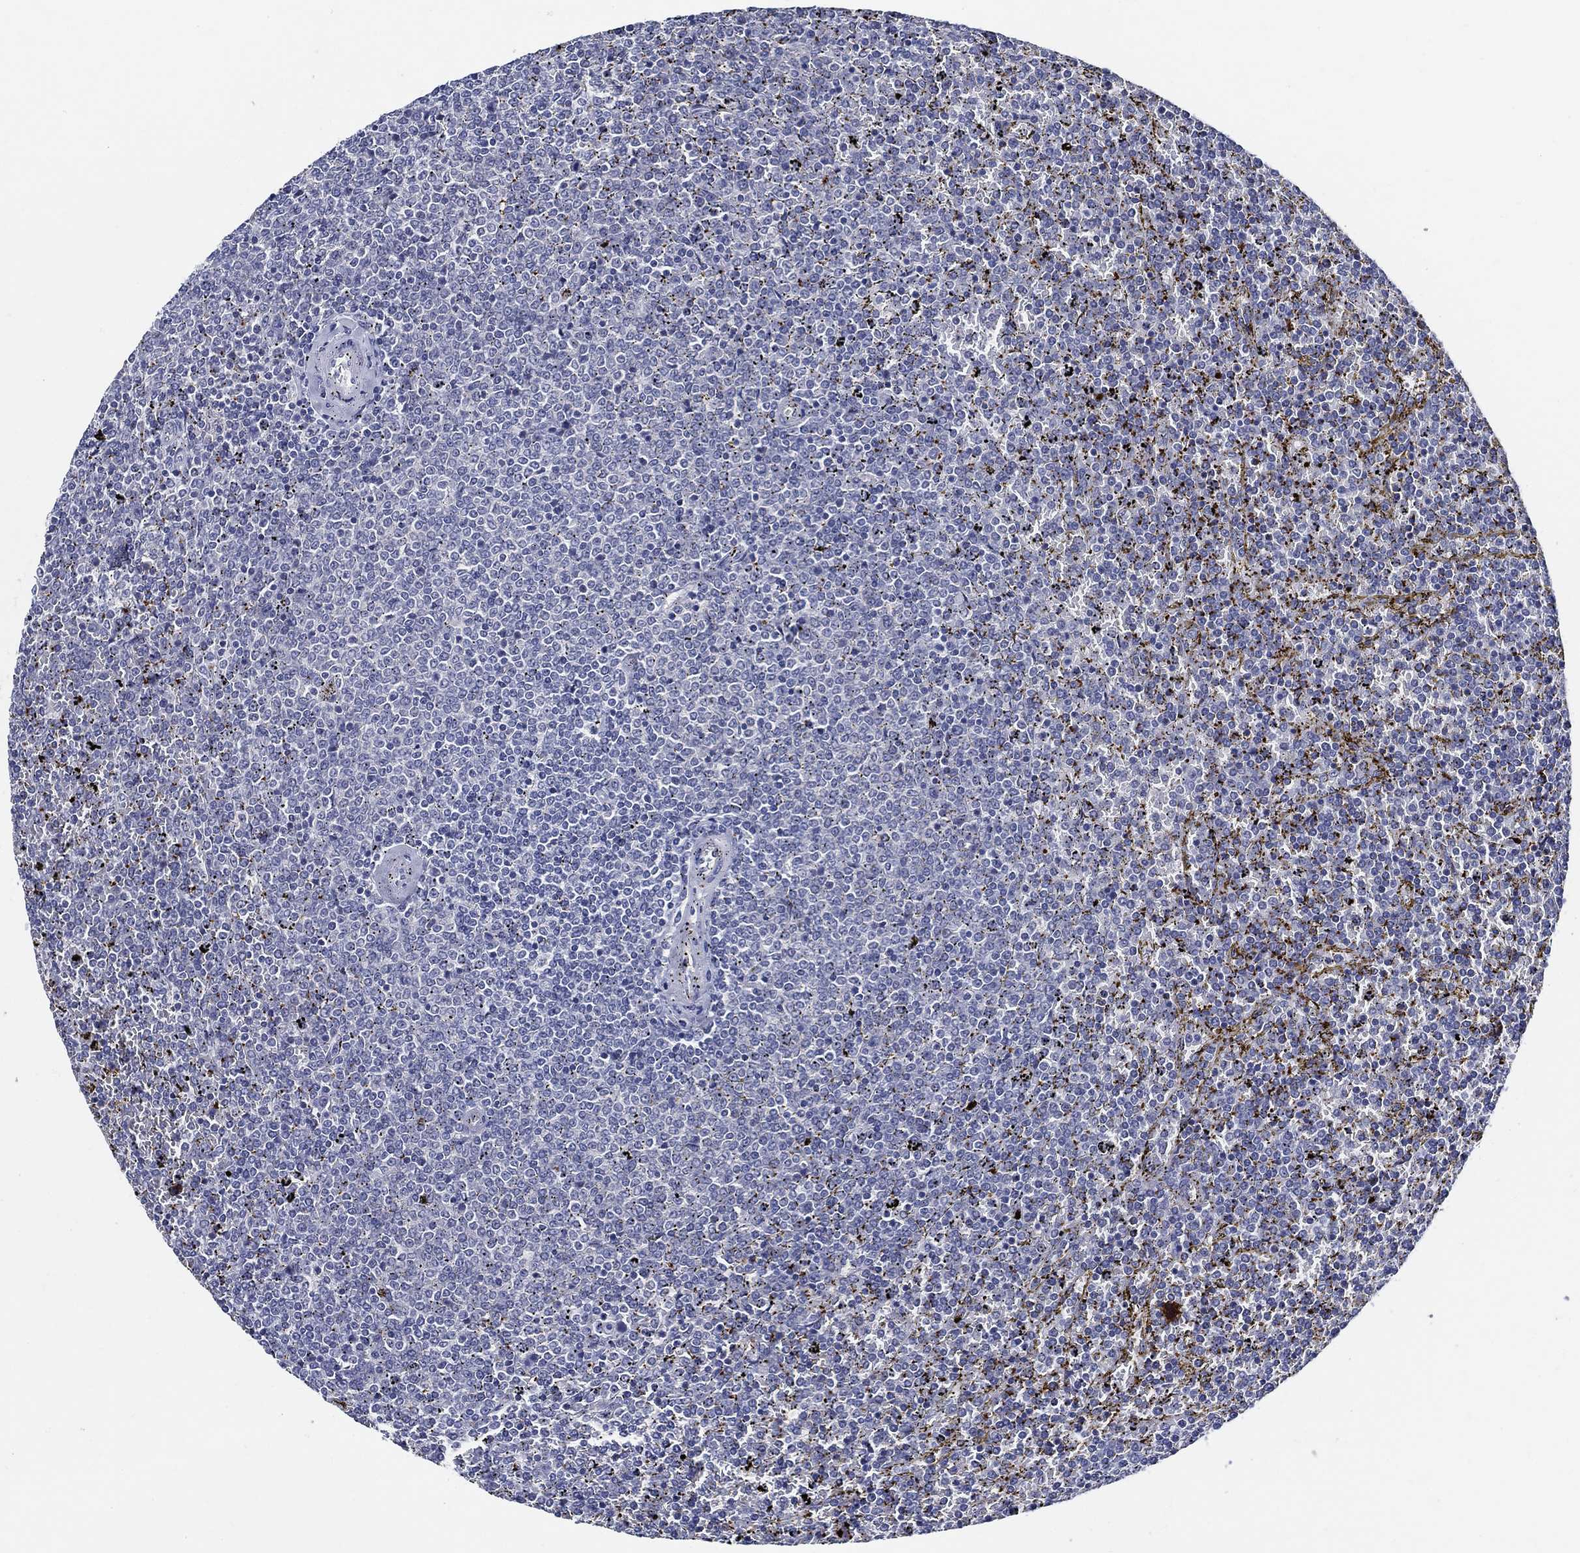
{"staining": {"intensity": "negative", "quantity": "none", "location": "none"}, "tissue": "lymphoma", "cell_type": "Tumor cells", "image_type": "cancer", "snomed": [{"axis": "morphology", "description": "Malignant lymphoma, non-Hodgkin's type, Low grade"}, {"axis": "topography", "description": "Spleen"}], "caption": "DAB (3,3'-diaminobenzidine) immunohistochemical staining of low-grade malignant lymphoma, non-Hodgkin's type exhibits no significant expression in tumor cells.", "gene": "ALOX12", "patient": {"sex": "female", "age": 77}}